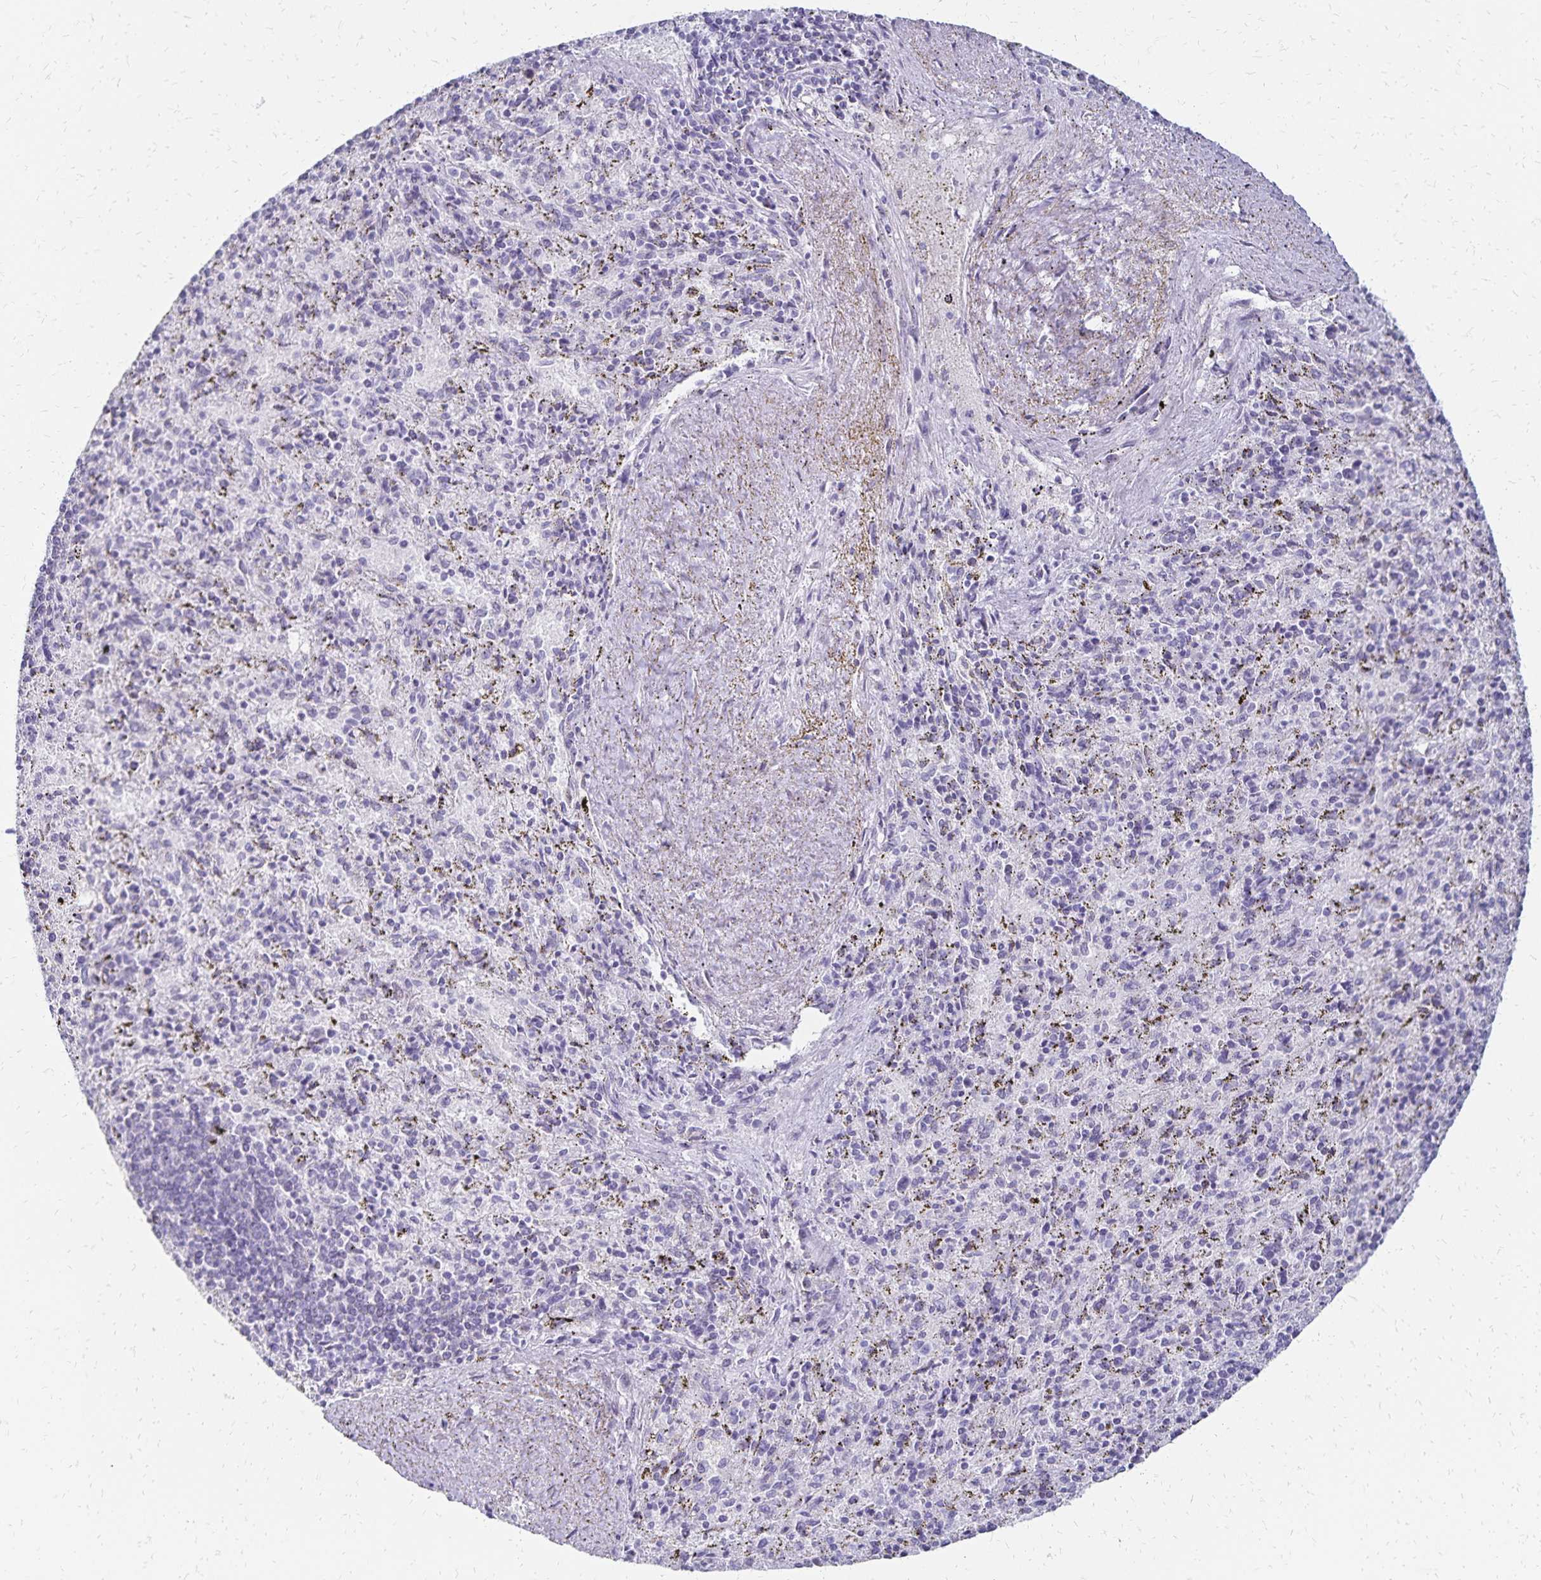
{"staining": {"intensity": "negative", "quantity": "none", "location": "none"}, "tissue": "spleen", "cell_type": "Cells in red pulp", "image_type": "normal", "snomed": [{"axis": "morphology", "description": "Normal tissue, NOS"}, {"axis": "topography", "description": "Spleen"}], "caption": "Spleen was stained to show a protein in brown. There is no significant staining in cells in red pulp.", "gene": "GIP", "patient": {"sex": "male", "age": 57}}